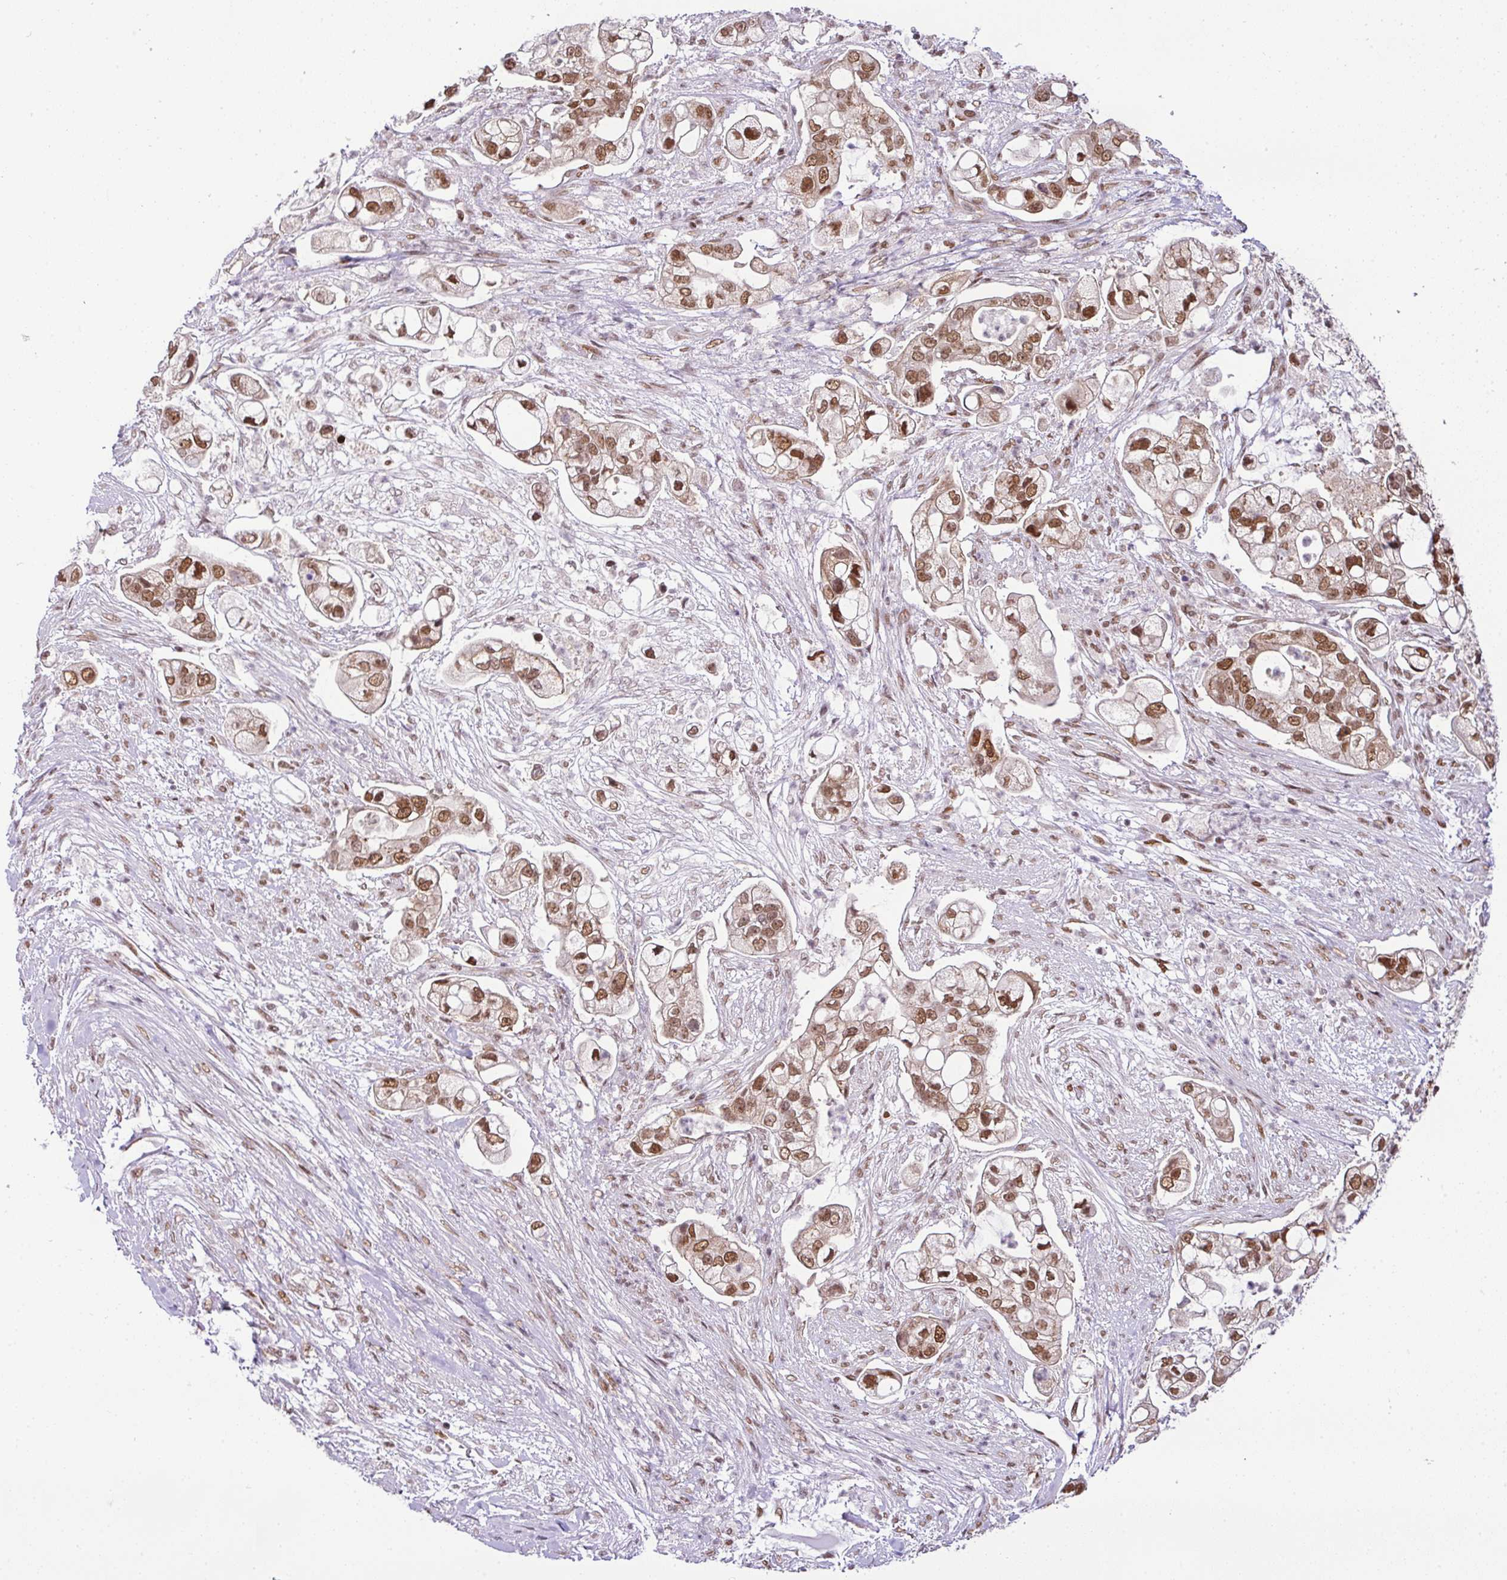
{"staining": {"intensity": "moderate", "quantity": ">75%", "location": "nuclear"}, "tissue": "pancreatic cancer", "cell_type": "Tumor cells", "image_type": "cancer", "snomed": [{"axis": "morphology", "description": "Adenocarcinoma, NOS"}, {"axis": "topography", "description": "Pancreas"}], "caption": "The micrograph reveals staining of pancreatic cancer (adenocarcinoma), revealing moderate nuclear protein staining (brown color) within tumor cells.", "gene": "PGAP4", "patient": {"sex": "female", "age": 69}}